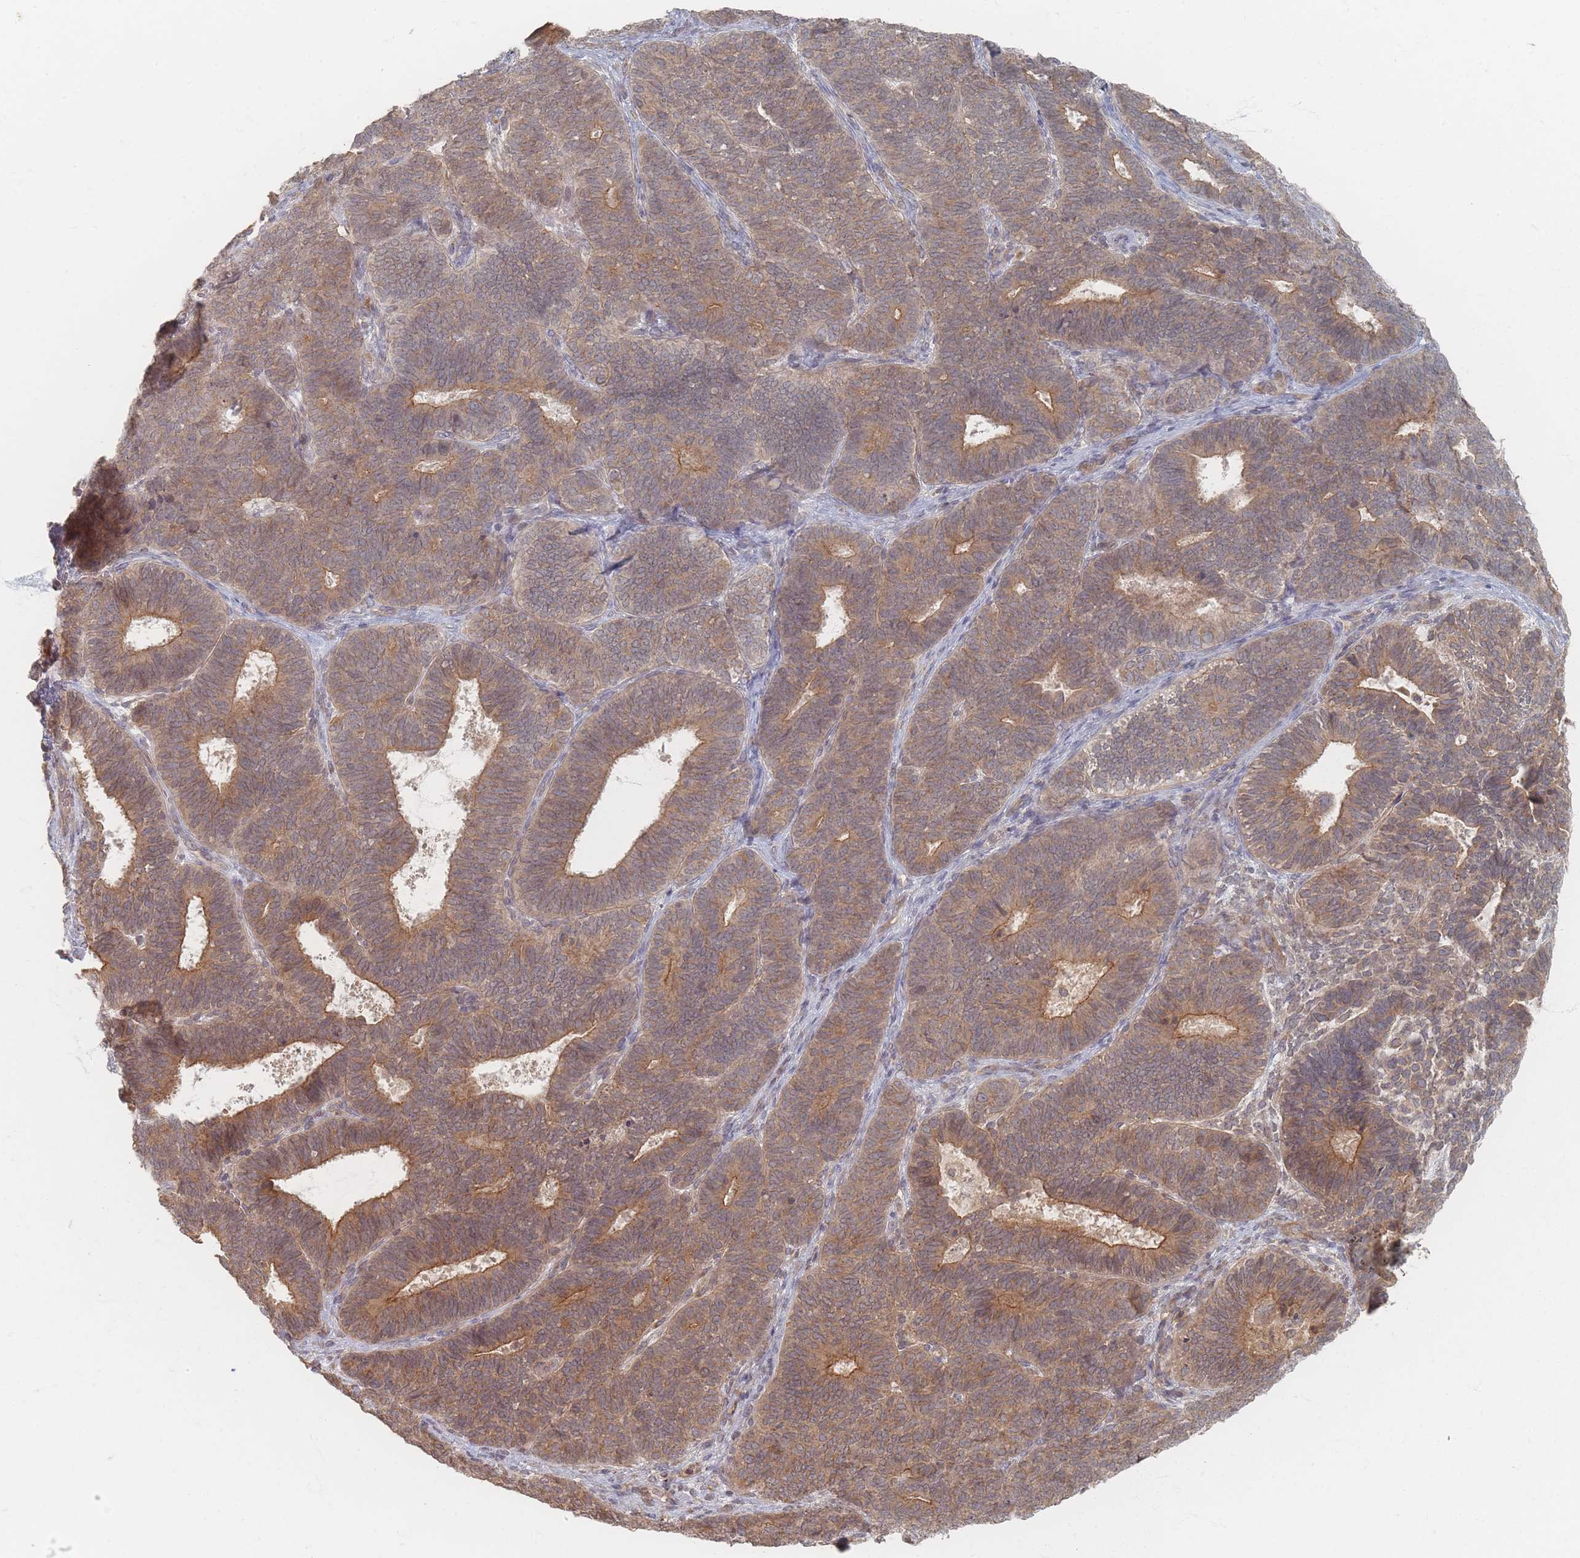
{"staining": {"intensity": "moderate", "quantity": ">75%", "location": "cytoplasmic/membranous"}, "tissue": "endometrial cancer", "cell_type": "Tumor cells", "image_type": "cancer", "snomed": [{"axis": "morphology", "description": "Adenocarcinoma, NOS"}, {"axis": "topography", "description": "Endometrium"}], "caption": "IHC photomicrograph of neoplastic tissue: human endometrial cancer stained using immunohistochemistry (IHC) reveals medium levels of moderate protein expression localized specifically in the cytoplasmic/membranous of tumor cells, appearing as a cytoplasmic/membranous brown color.", "gene": "GLE1", "patient": {"sex": "female", "age": 70}}